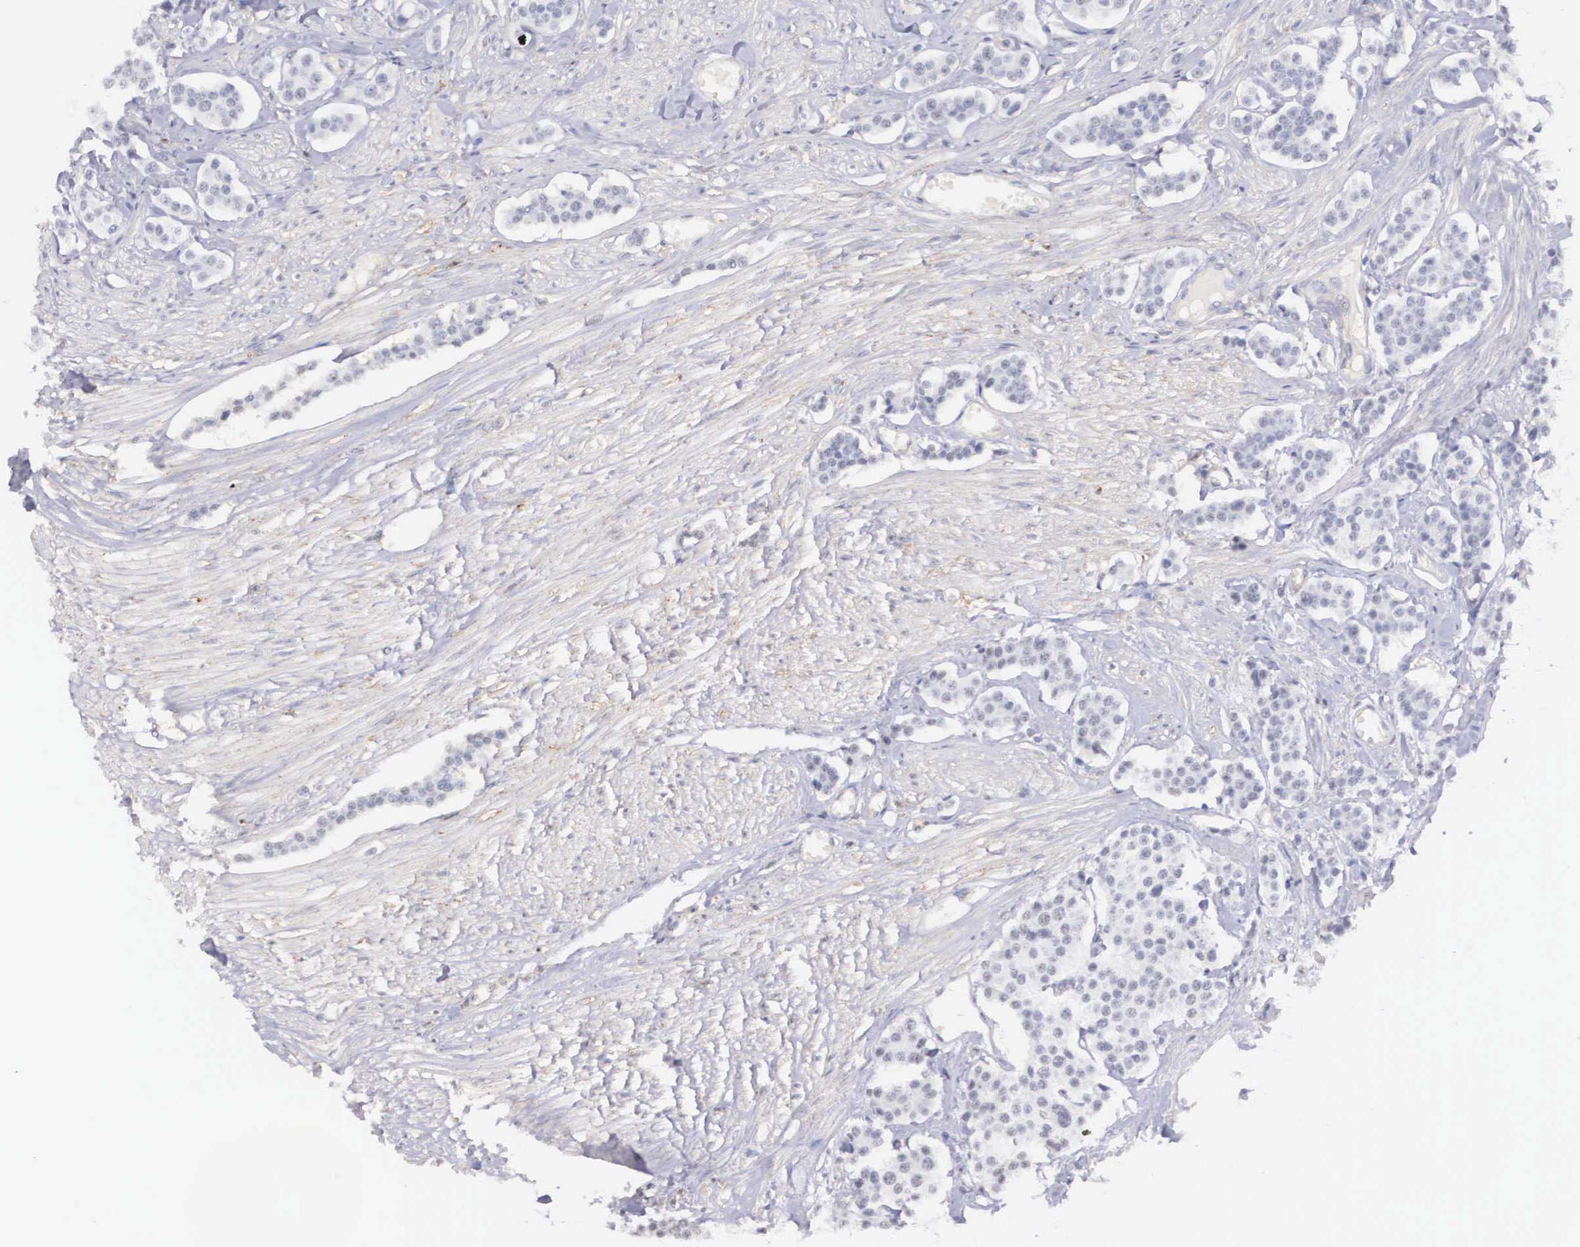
{"staining": {"intensity": "negative", "quantity": "none", "location": "none"}, "tissue": "carcinoid", "cell_type": "Tumor cells", "image_type": "cancer", "snomed": [{"axis": "morphology", "description": "Carcinoid, malignant, NOS"}, {"axis": "topography", "description": "Small intestine"}], "caption": "High magnification brightfield microscopy of carcinoid stained with DAB (3,3'-diaminobenzidine) (brown) and counterstained with hematoxylin (blue): tumor cells show no significant positivity.", "gene": "NR4A2", "patient": {"sex": "male", "age": 60}}